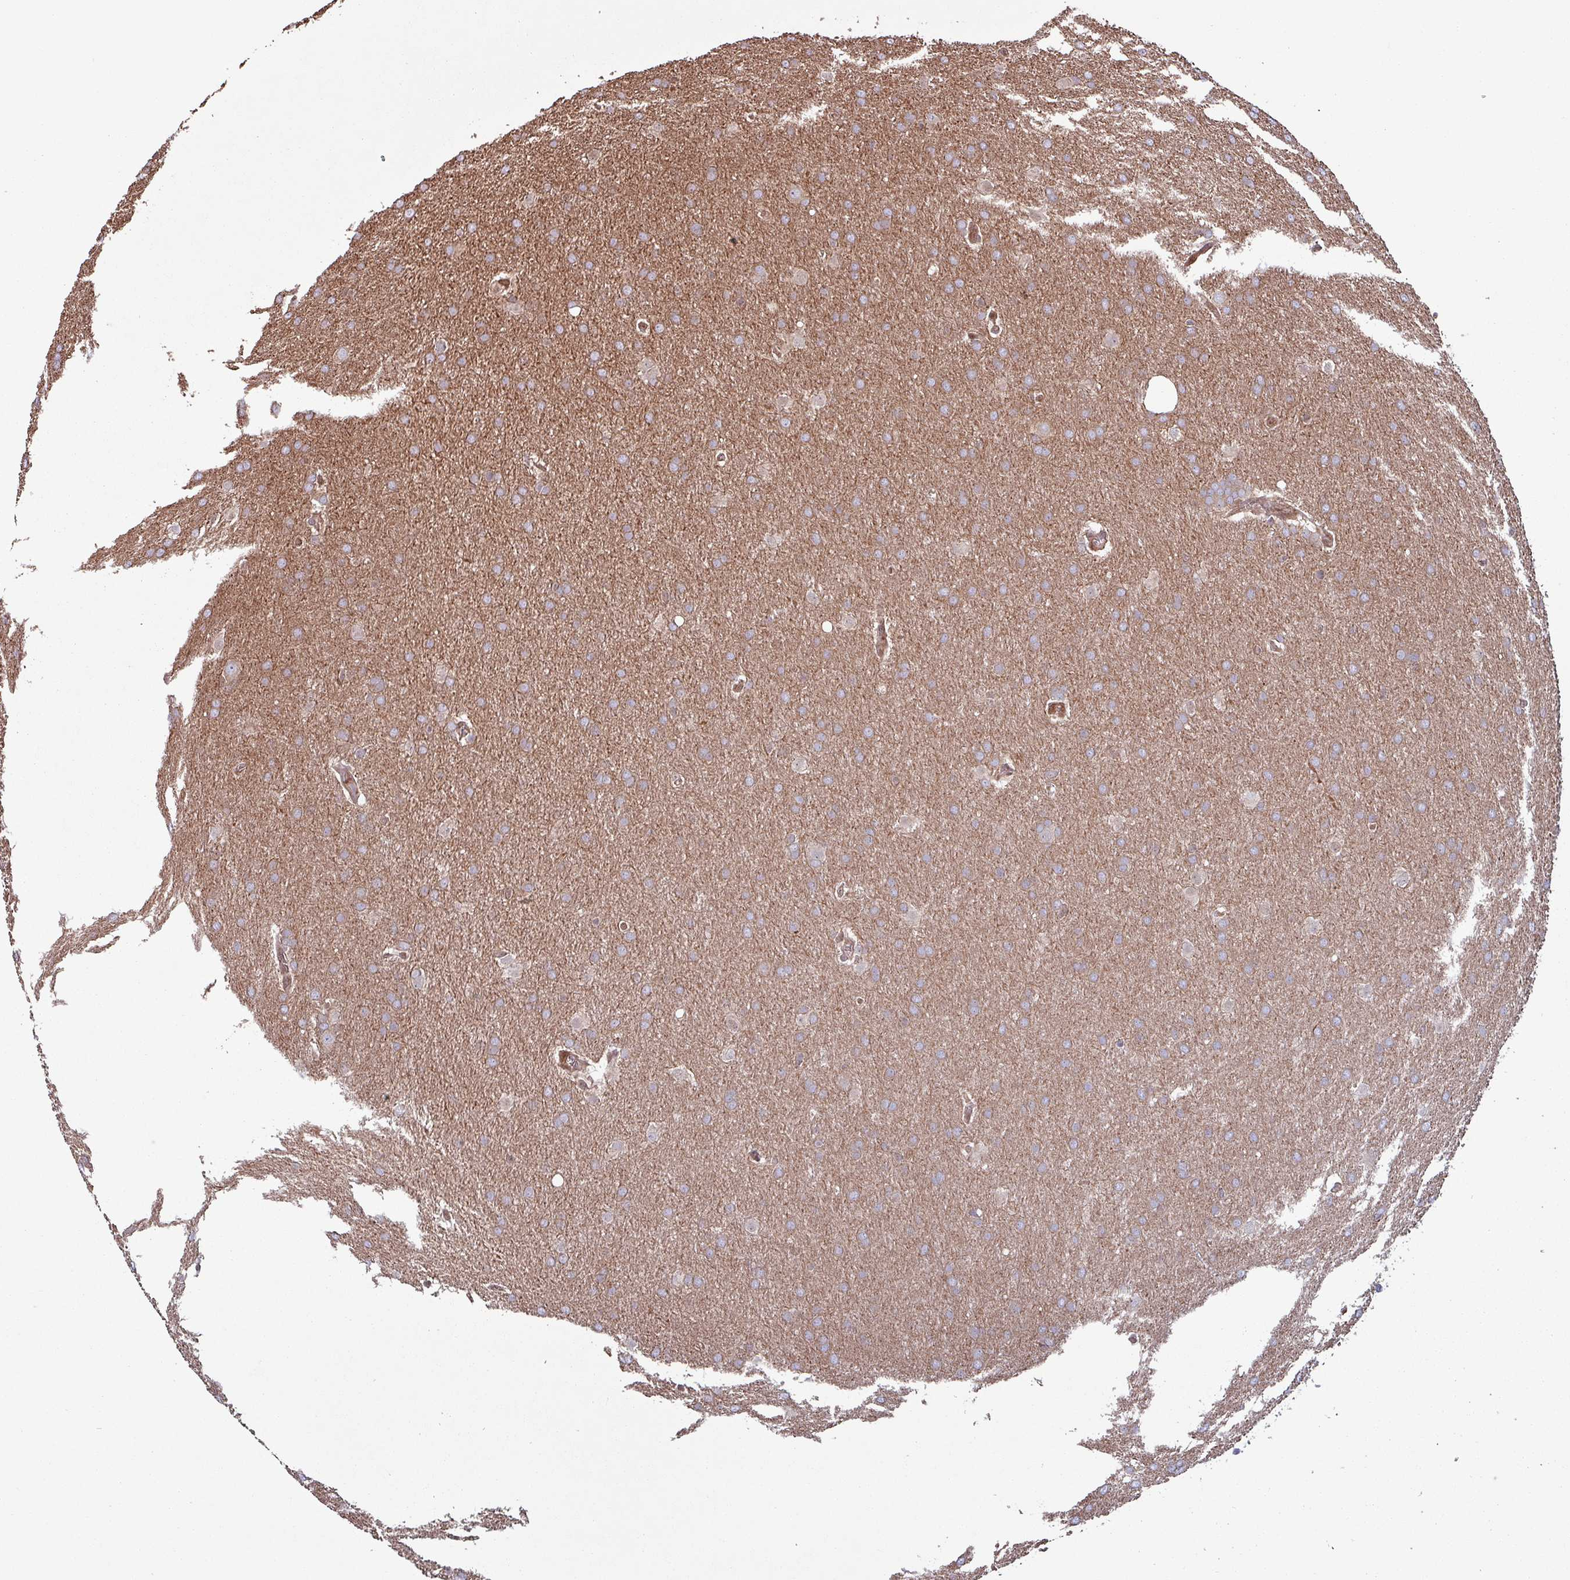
{"staining": {"intensity": "moderate", "quantity": ">75%", "location": "cytoplasmic/membranous"}, "tissue": "glioma", "cell_type": "Tumor cells", "image_type": "cancer", "snomed": [{"axis": "morphology", "description": "Glioma, malignant, Low grade"}, {"axis": "topography", "description": "Brain"}], "caption": "Immunohistochemical staining of human malignant glioma (low-grade) displays medium levels of moderate cytoplasmic/membranous staining in approximately >75% of tumor cells.", "gene": "PSMB8", "patient": {"sex": "female", "age": 32}}